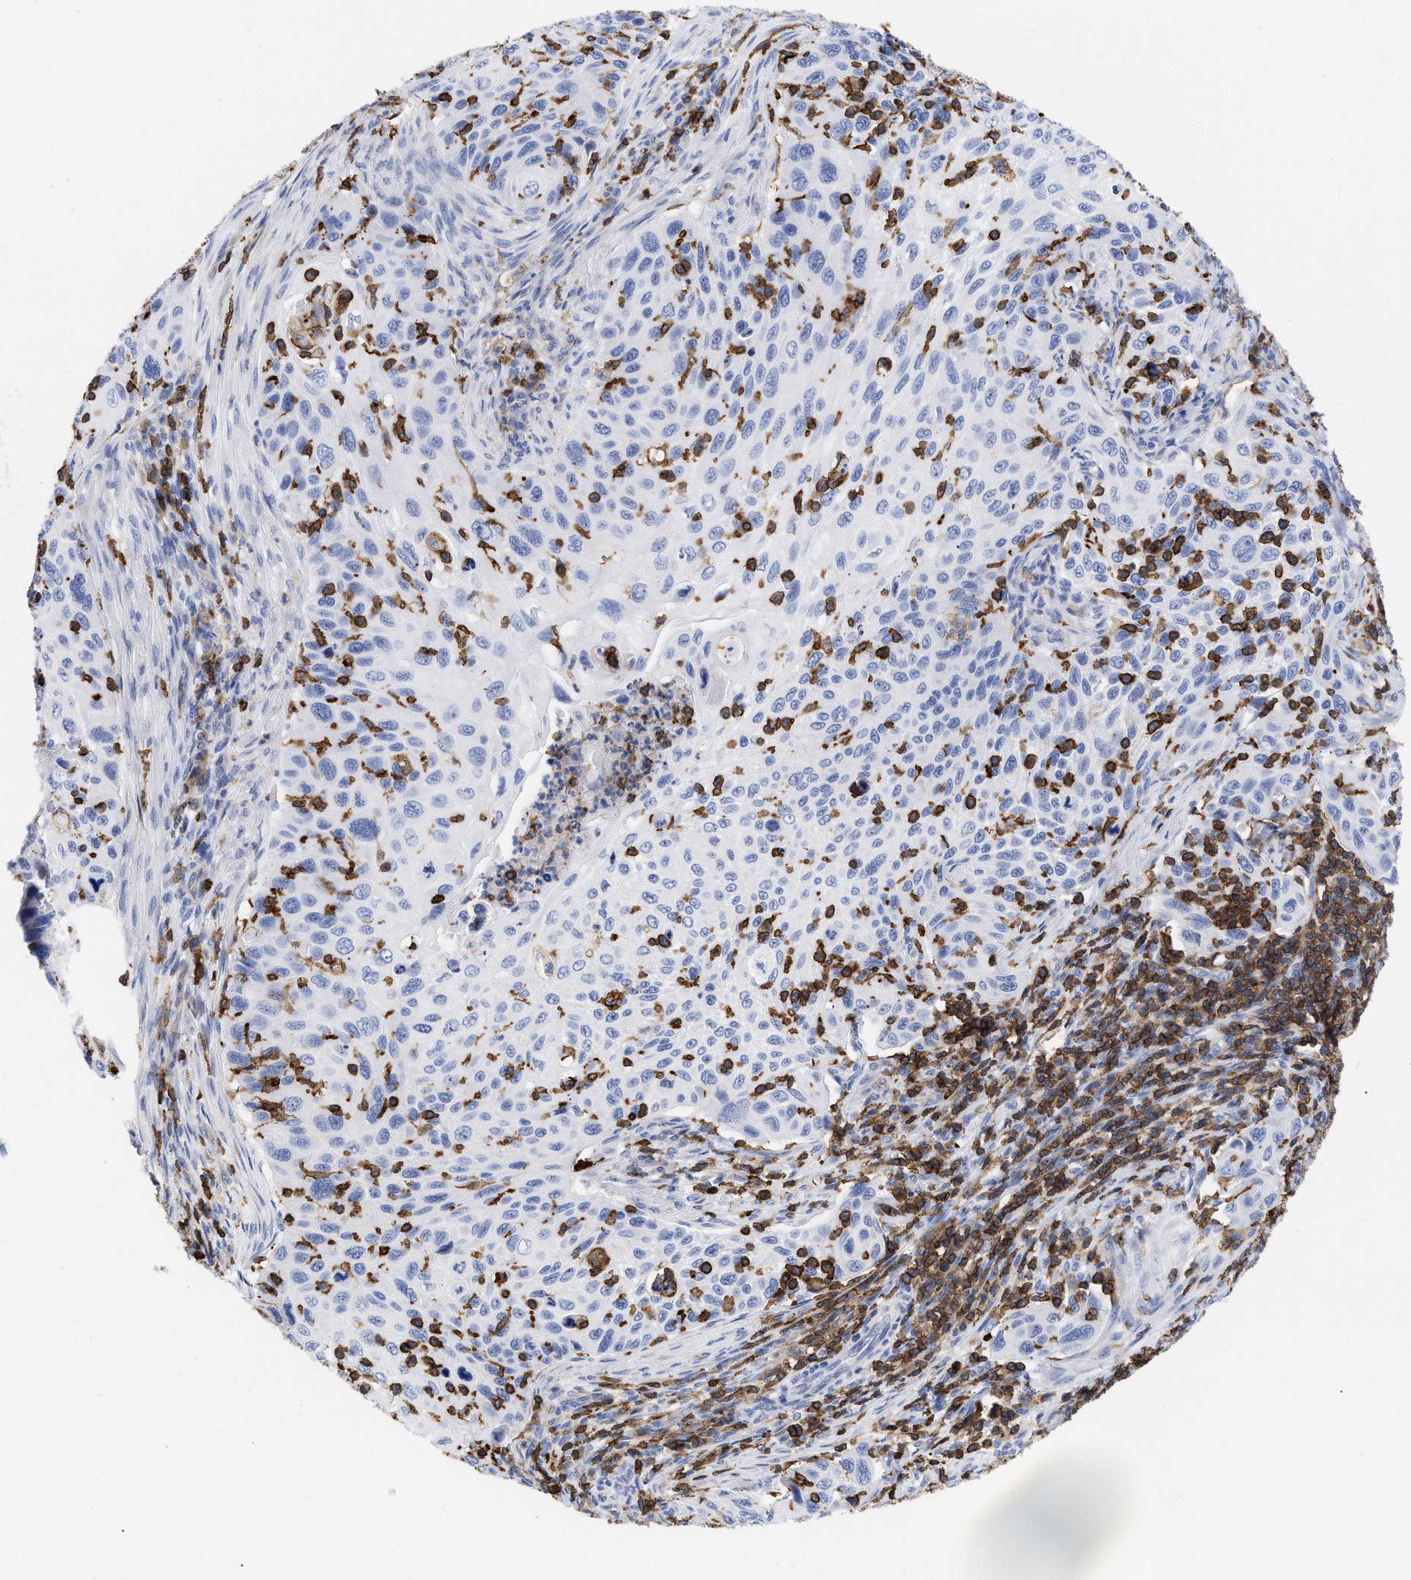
{"staining": {"intensity": "negative", "quantity": "none", "location": "none"}, "tissue": "cervical cancer", "cell_type": "Tumor cells", "image_type": "cancer", "snomed": [{"axis": "morphology", "description": "Squamous cell carcinoma, NOS"}, {"axis": "topography", "description": "Cervix"}], "caption": "Tumor cells are negative for protein expression in human cervical cancer (squamous cell carcinoma). Brightfield microscopy of IHC stained with DAB (brown) and hematoxylin (blue), captured at high magnification.", "gene": "HCLS1", "patient": {"sex": "female", "age": 70}}